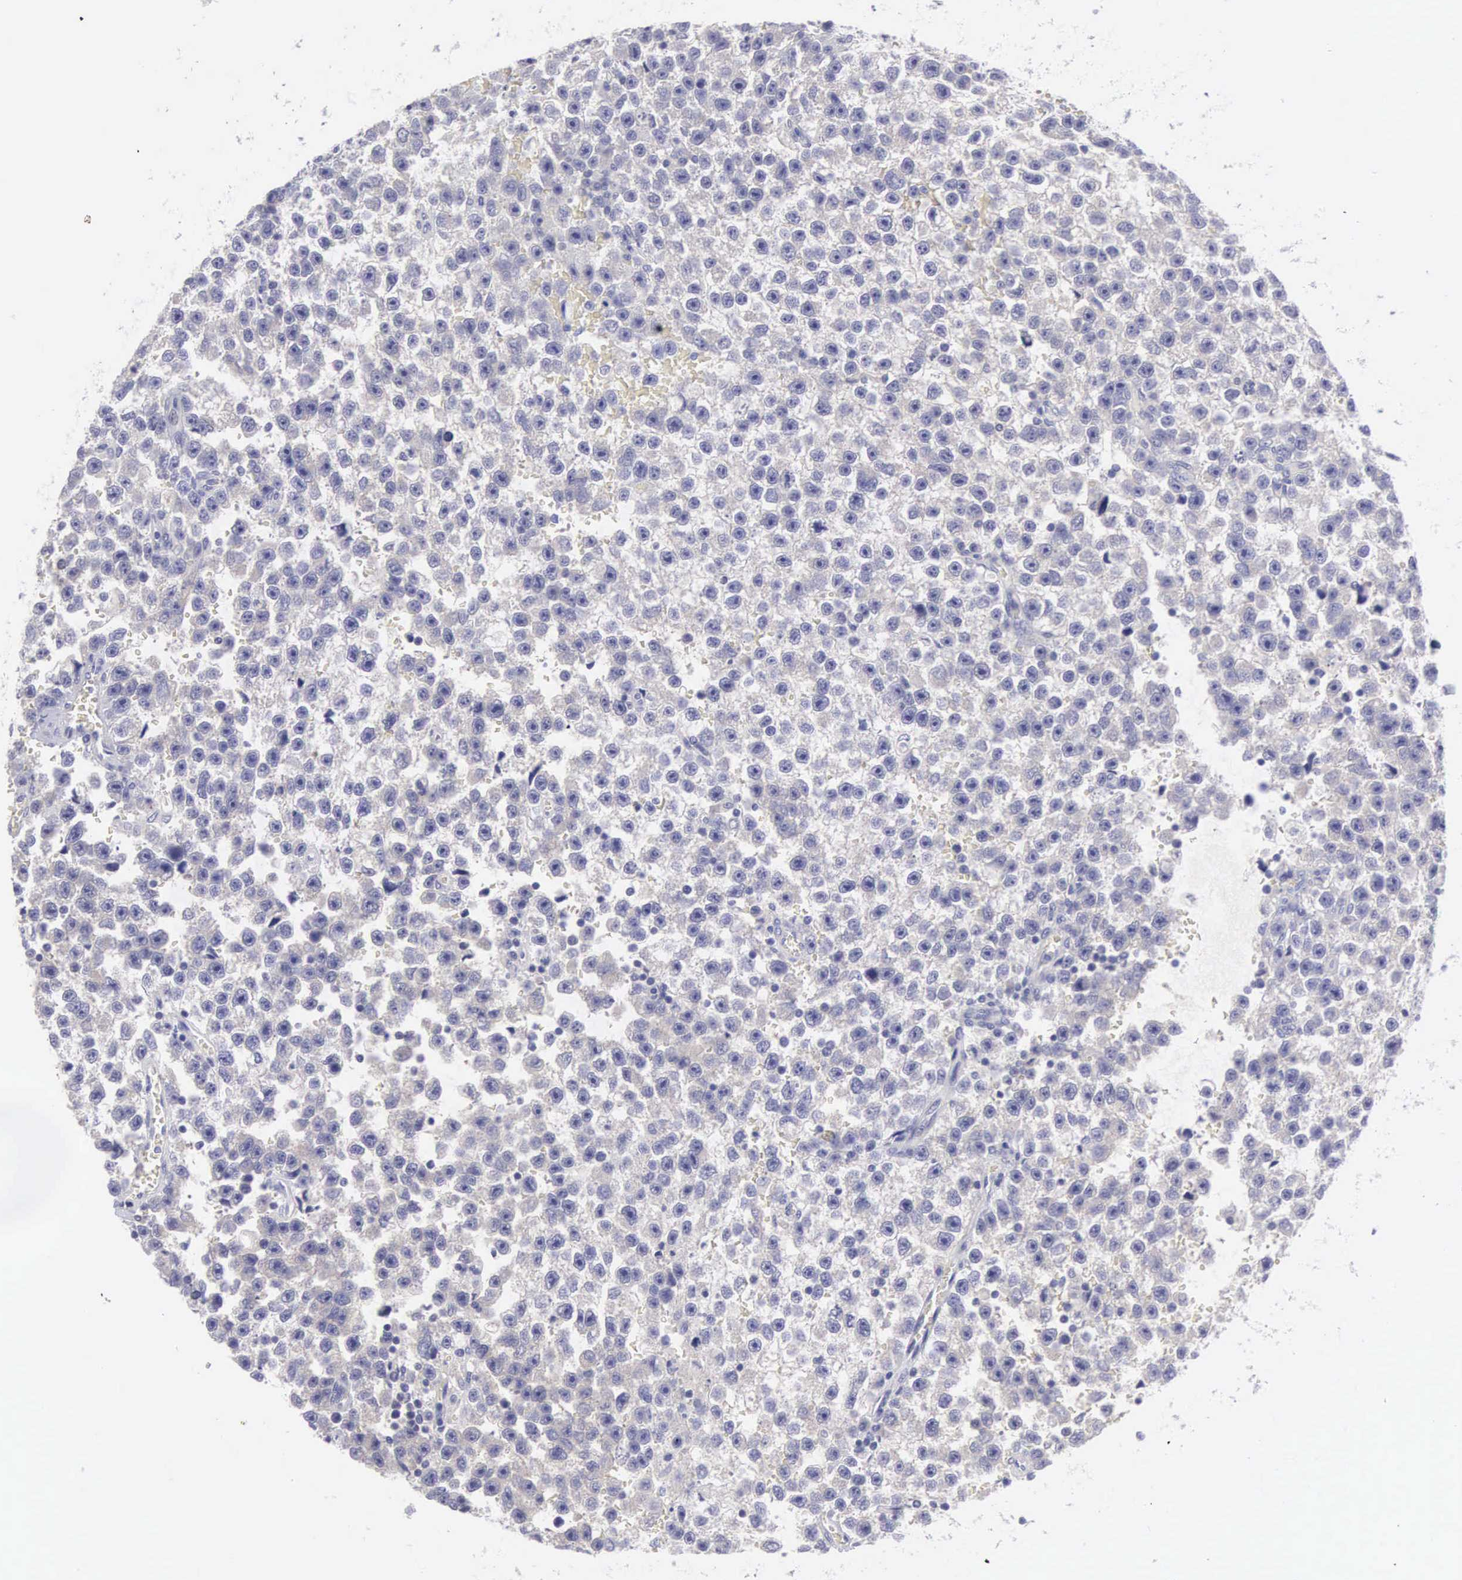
{"staining": {"intensity": "negative", "quantity": "none", "location": "none"}, "tissue": "testis cancer", "cell_type": "Tumor cells", "image_type": "cancer", "snomed": [{"axis": "morphology", "description": "Seminoma, NOS"}, {"axis": "topography", "description": "Testis"}], "caption": "Tumor cells show no significant staining in testis cancer (seminoma). Brightfield microscopy of immunohistochemistry (IHC) stained with DAB (brown) and hematoxylin (blue), captured at high magnification.", "gene": "SLITRK4", "patient": {"sex": "male", "age": 33}}